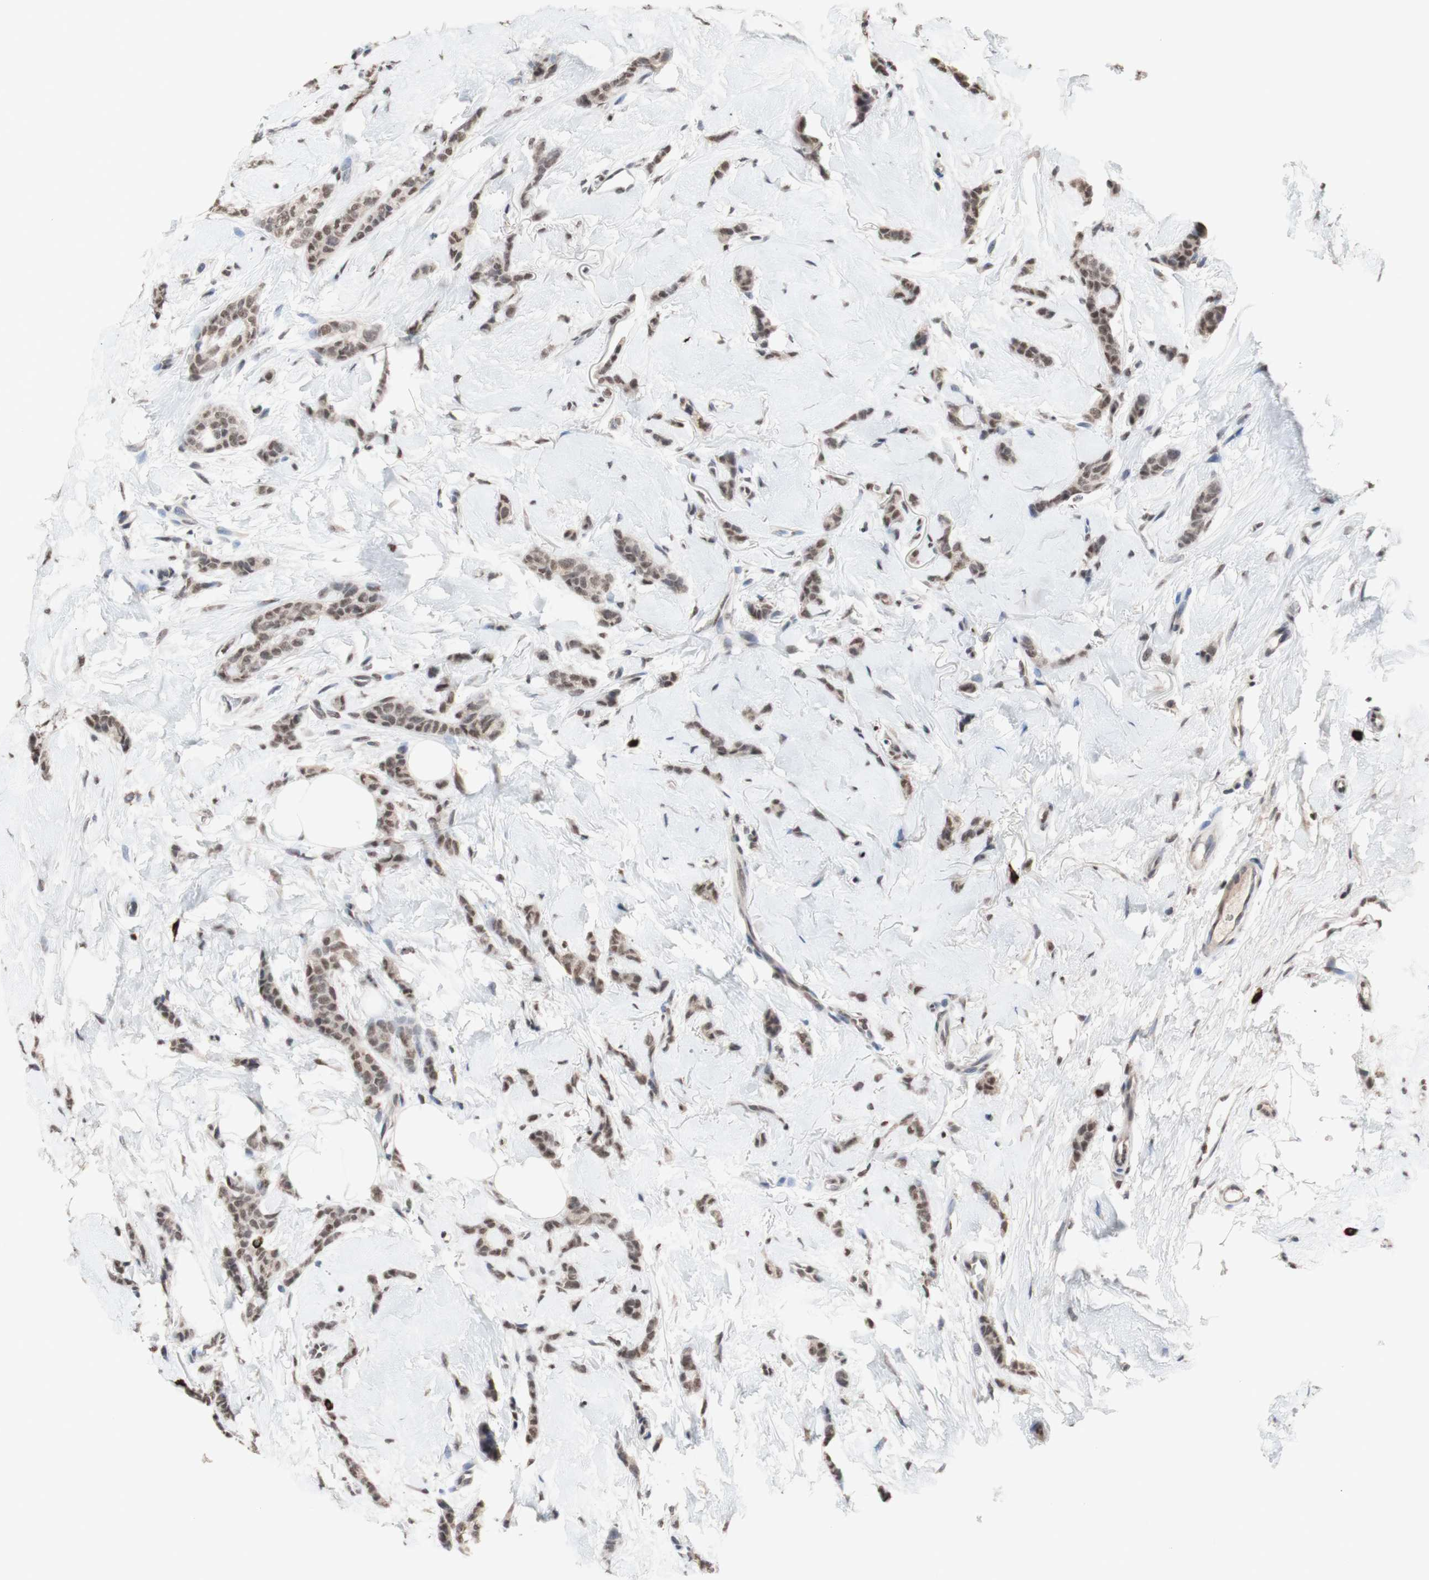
{"staining": {"intensity": "moderate", "quantity": ">75%", "location": "nuclear"}, "tissue": "breast cancer", "cell_type": "Tumor cells", "image_type": "cancer", "snomed": [{"axis": "morphology", "description": "Lobular carcinoma"}, {"axis": "topography", "description": "Skin"}, {"axis": "topography", "description": "Breast"}], "caption": "Immunohistochemistry of human breast cancer reveals medium levels of moderate nuclear staining in about >75% of tumor cells.", "gene": "SFPQ", "patient": {"sex": "female", "age": 46}}